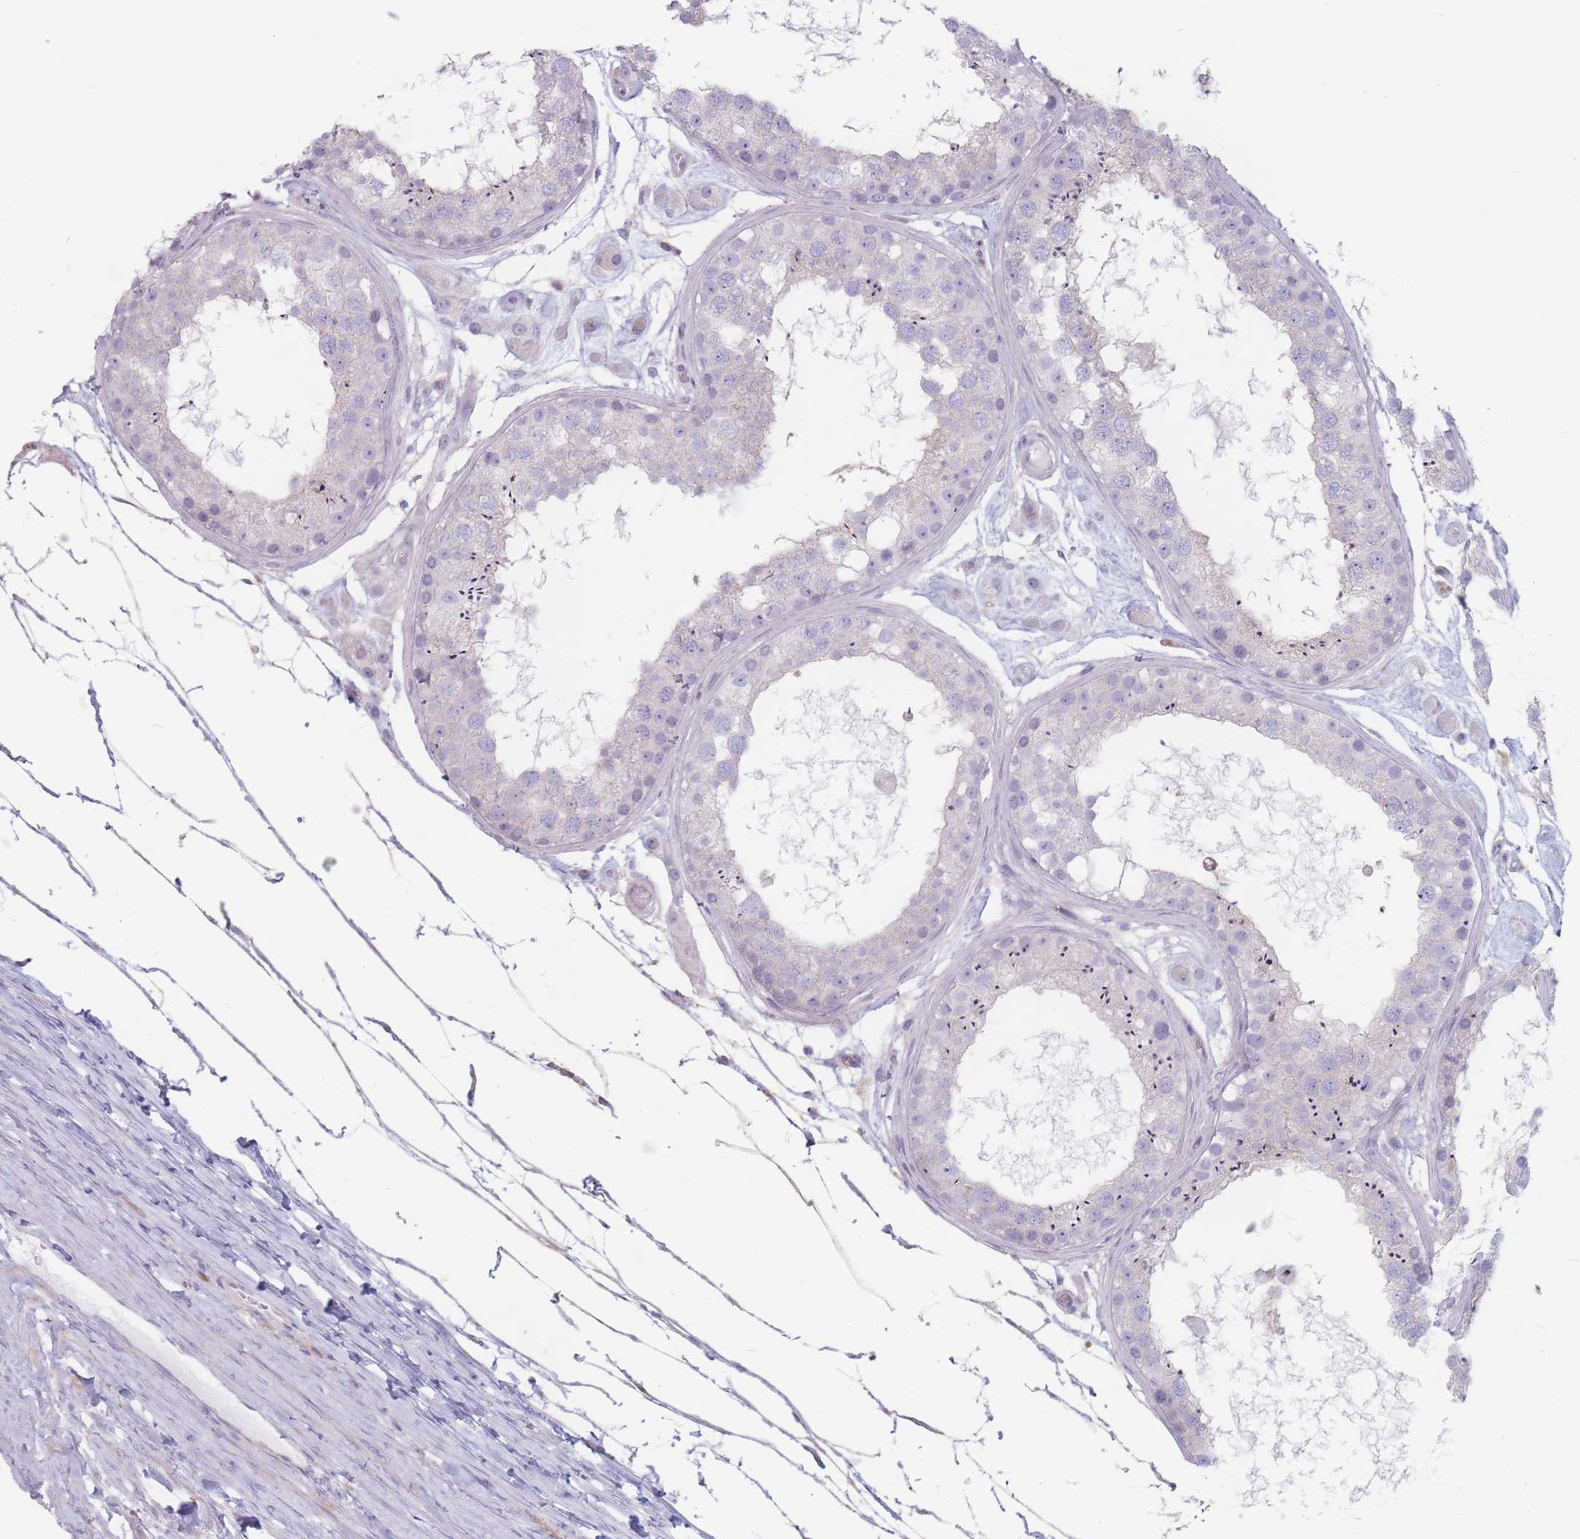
{"staining": {"intensity": "negative", "quantity": "none", "location": "none"}, "tissue": "testis", "cell_type": "Cells in seminiferous ducts", "image_type": "normal", "snomed": [{"axis": "morphology", "description": "Normal tissue, NOS"}, {"axis": "topography", "description": "Testis"}], "caption": "Protein analysis of benign testis shows no significant positivity in cells in seminiferous ducts. (Brightfield microscopy of DAB immunohistochemistry (IHC) at high magnification).", "gene": "PLPP1", "patient": {"sex": "male", "age": 25}}